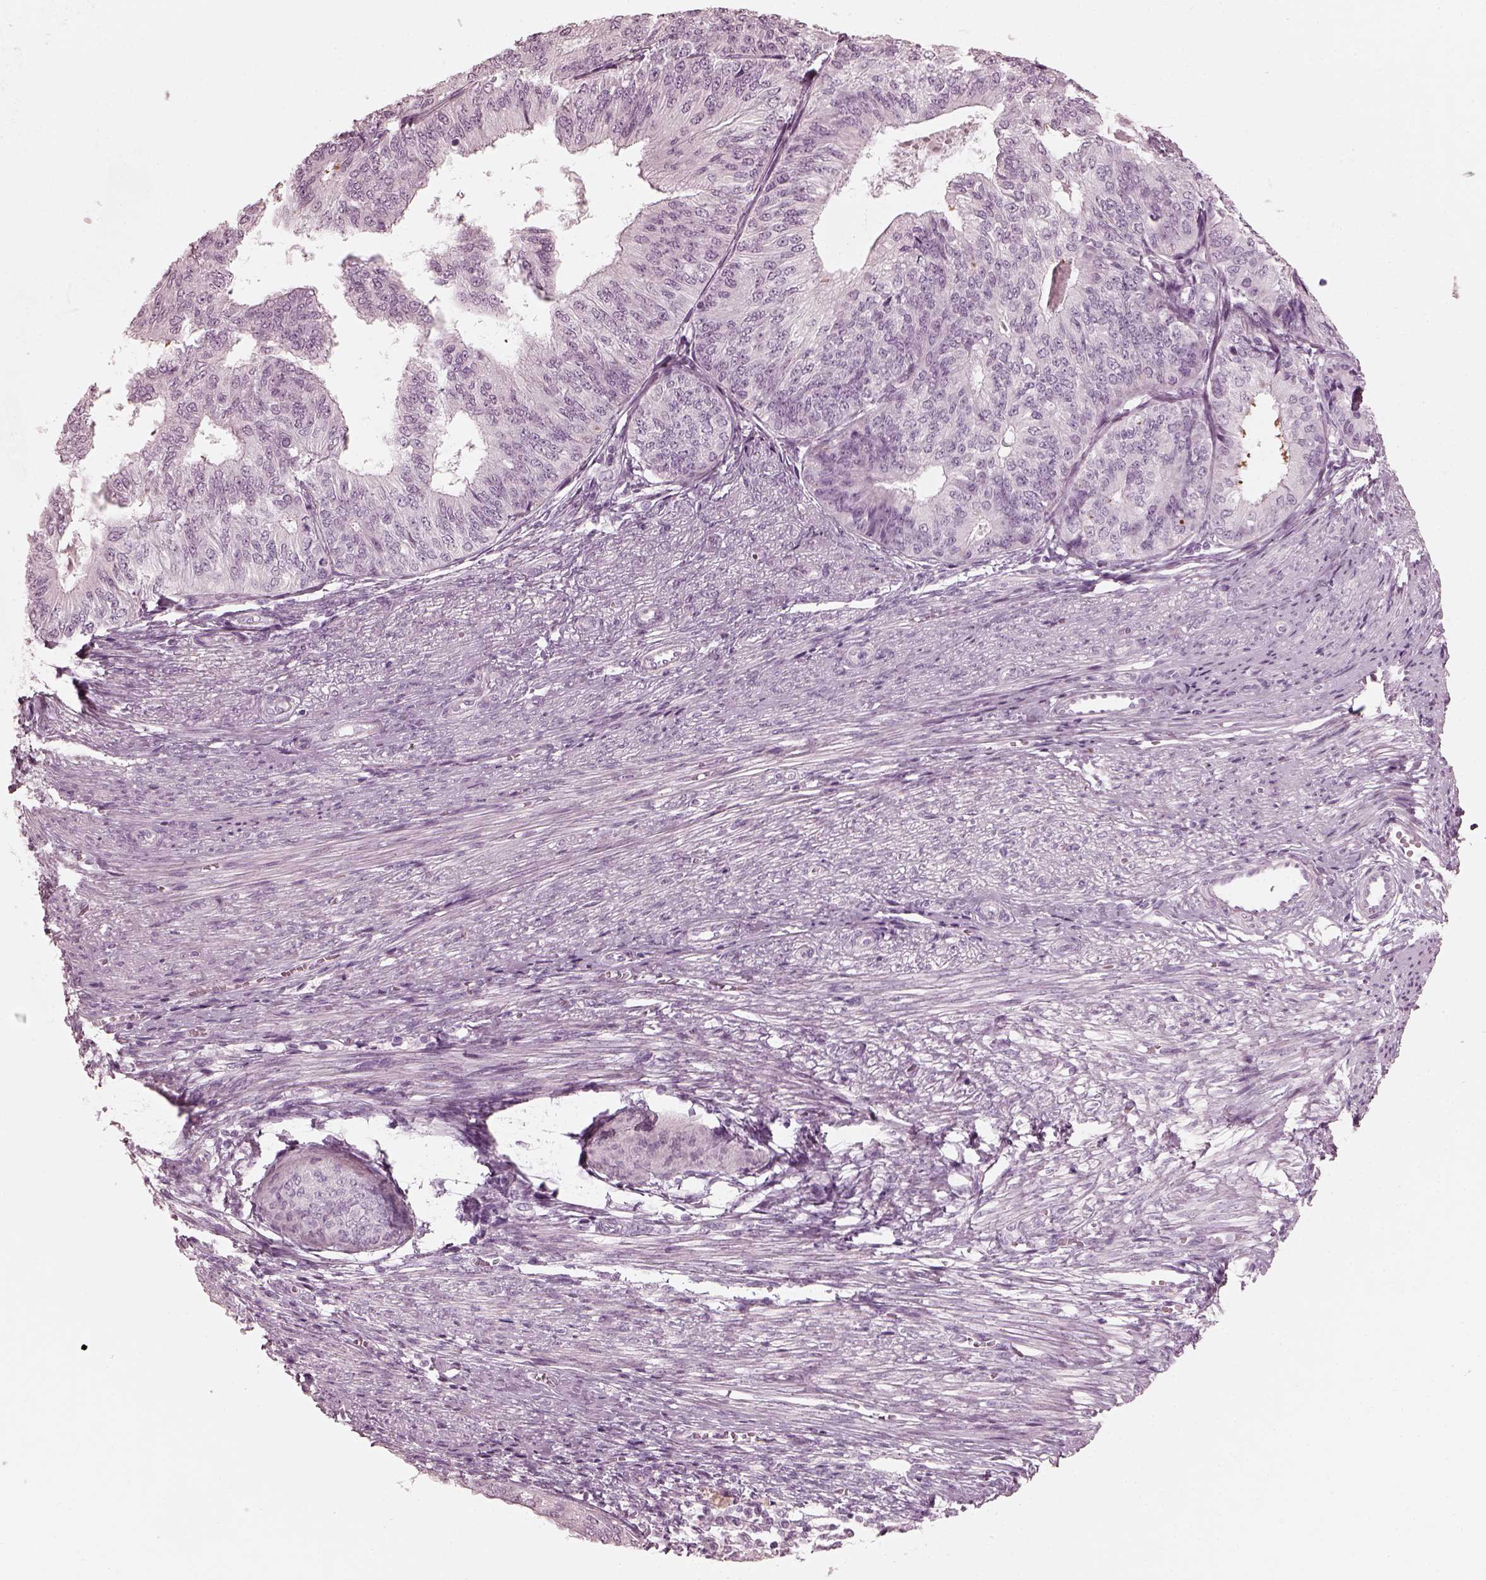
{"staining": {"intensity": "negative", "quantity": "none", "location": "none"}, "tissue": "endometrial cancer", "cell_type": "Tumor cells", "image_type": "cancer", "snomed": [{"axis": "morphology", "description": "Adenocarcinoma, NOS"}, {"axis": "topography", "description": "Endometrium"}], "caption": "Immunohistochemistry (IHC) of endometrial adenocarcinoma exhibits no staining in tumor cells.", "gene": "SAXO2", "patient": {"sex": "female", "age": 58}}